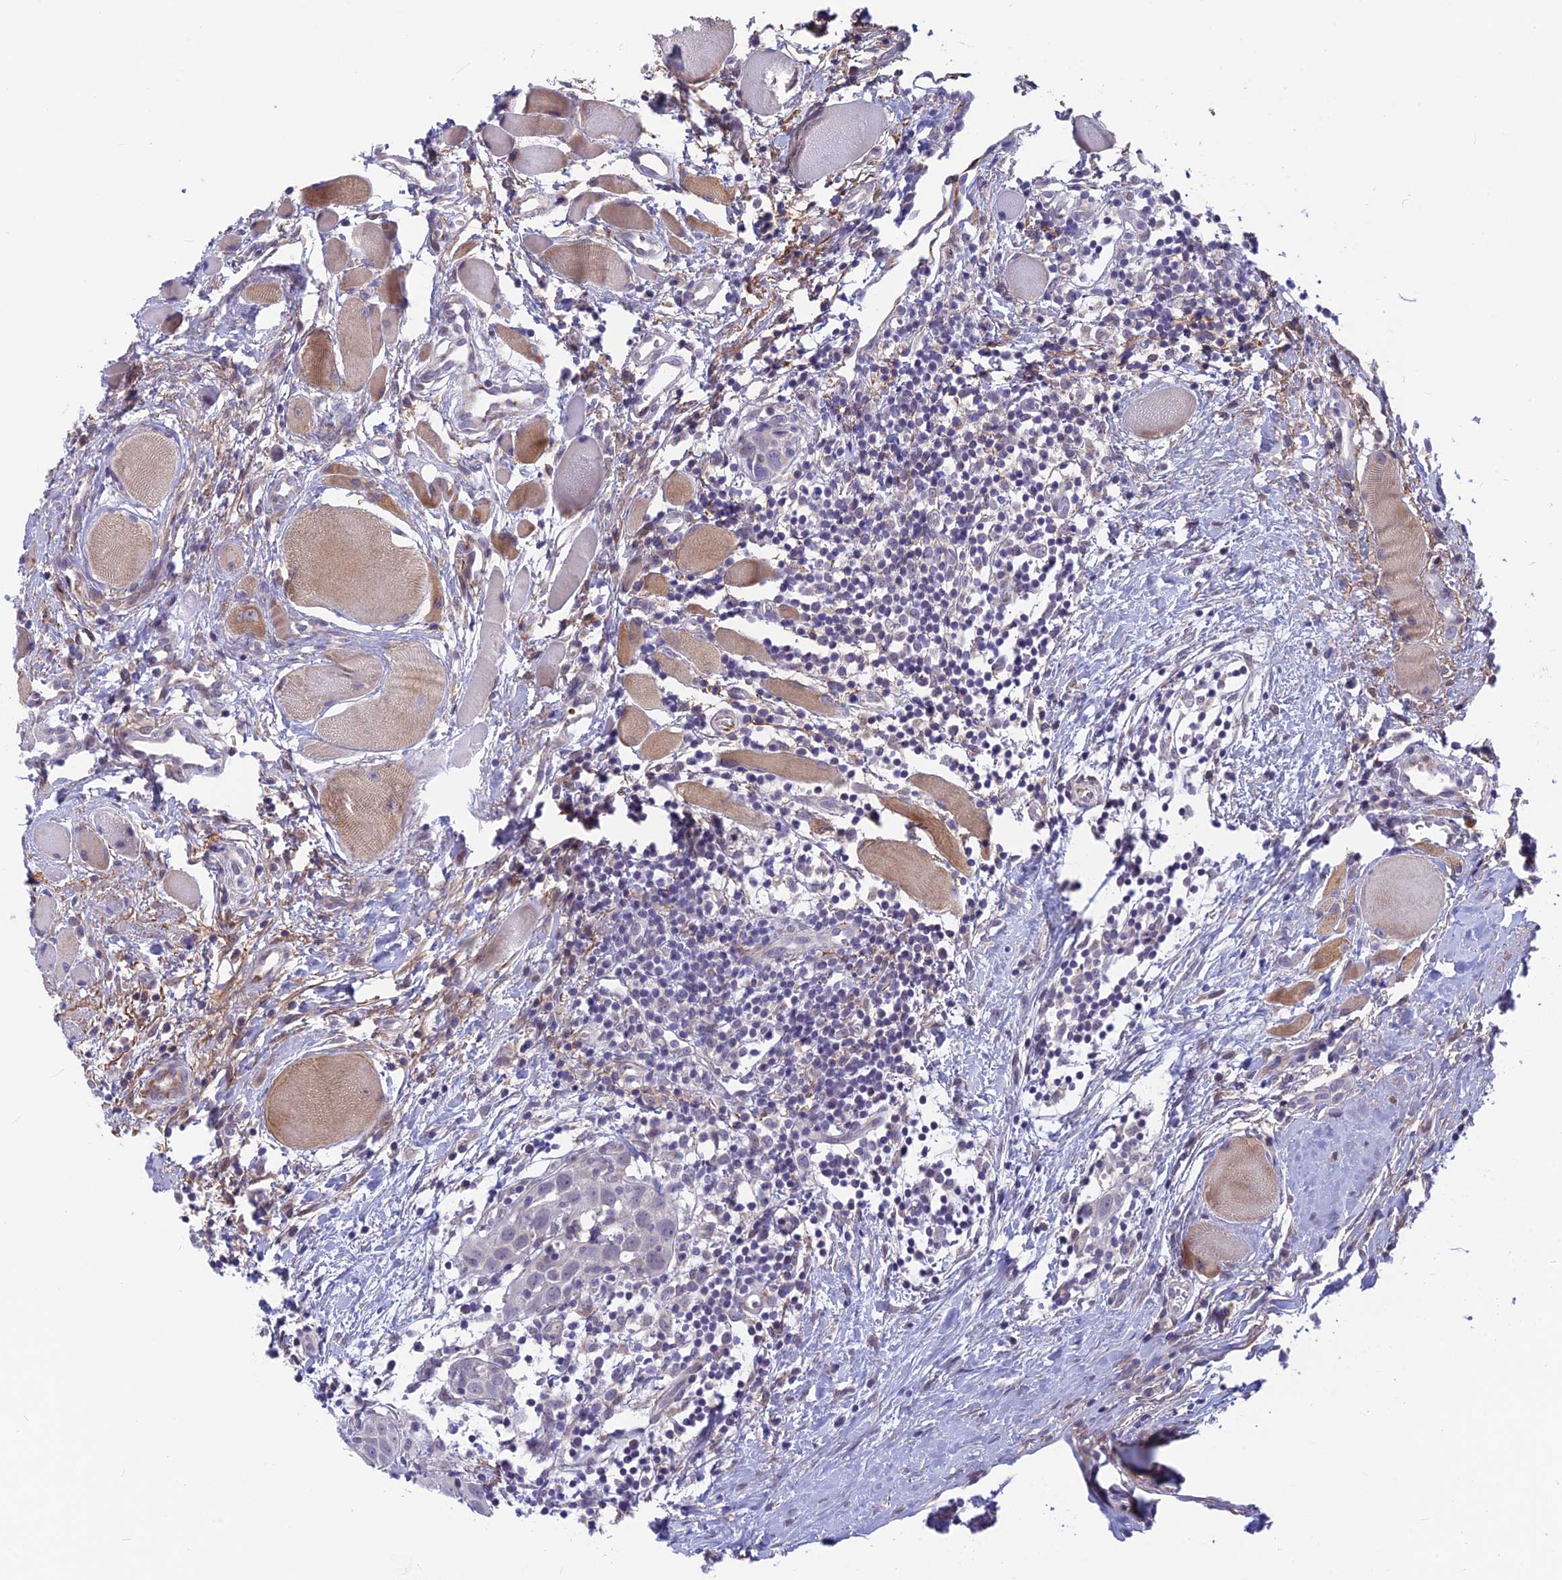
{"staining": {"intensity": "negative", "quantity": "none", "location": "none"}, "tissue": "head and neck cancer", "cell_type": "Tumor cells", "image_type": "cancer", "snomed": [{"axis": "morphology", "description": "Squamous cell carcinoma, NOS"}, {"axis": "topography", "description": "Oral tissue"}, {"axis": "topography", "description": "Head-Neck"}], "caption": "Immunohistochemical staining of human head and neck cancer (squamous cell carcinoma) reveals no significant expression in tumor cells.", "gene": "PLAC9", "patient": {"sex": "female", "age": 50}}